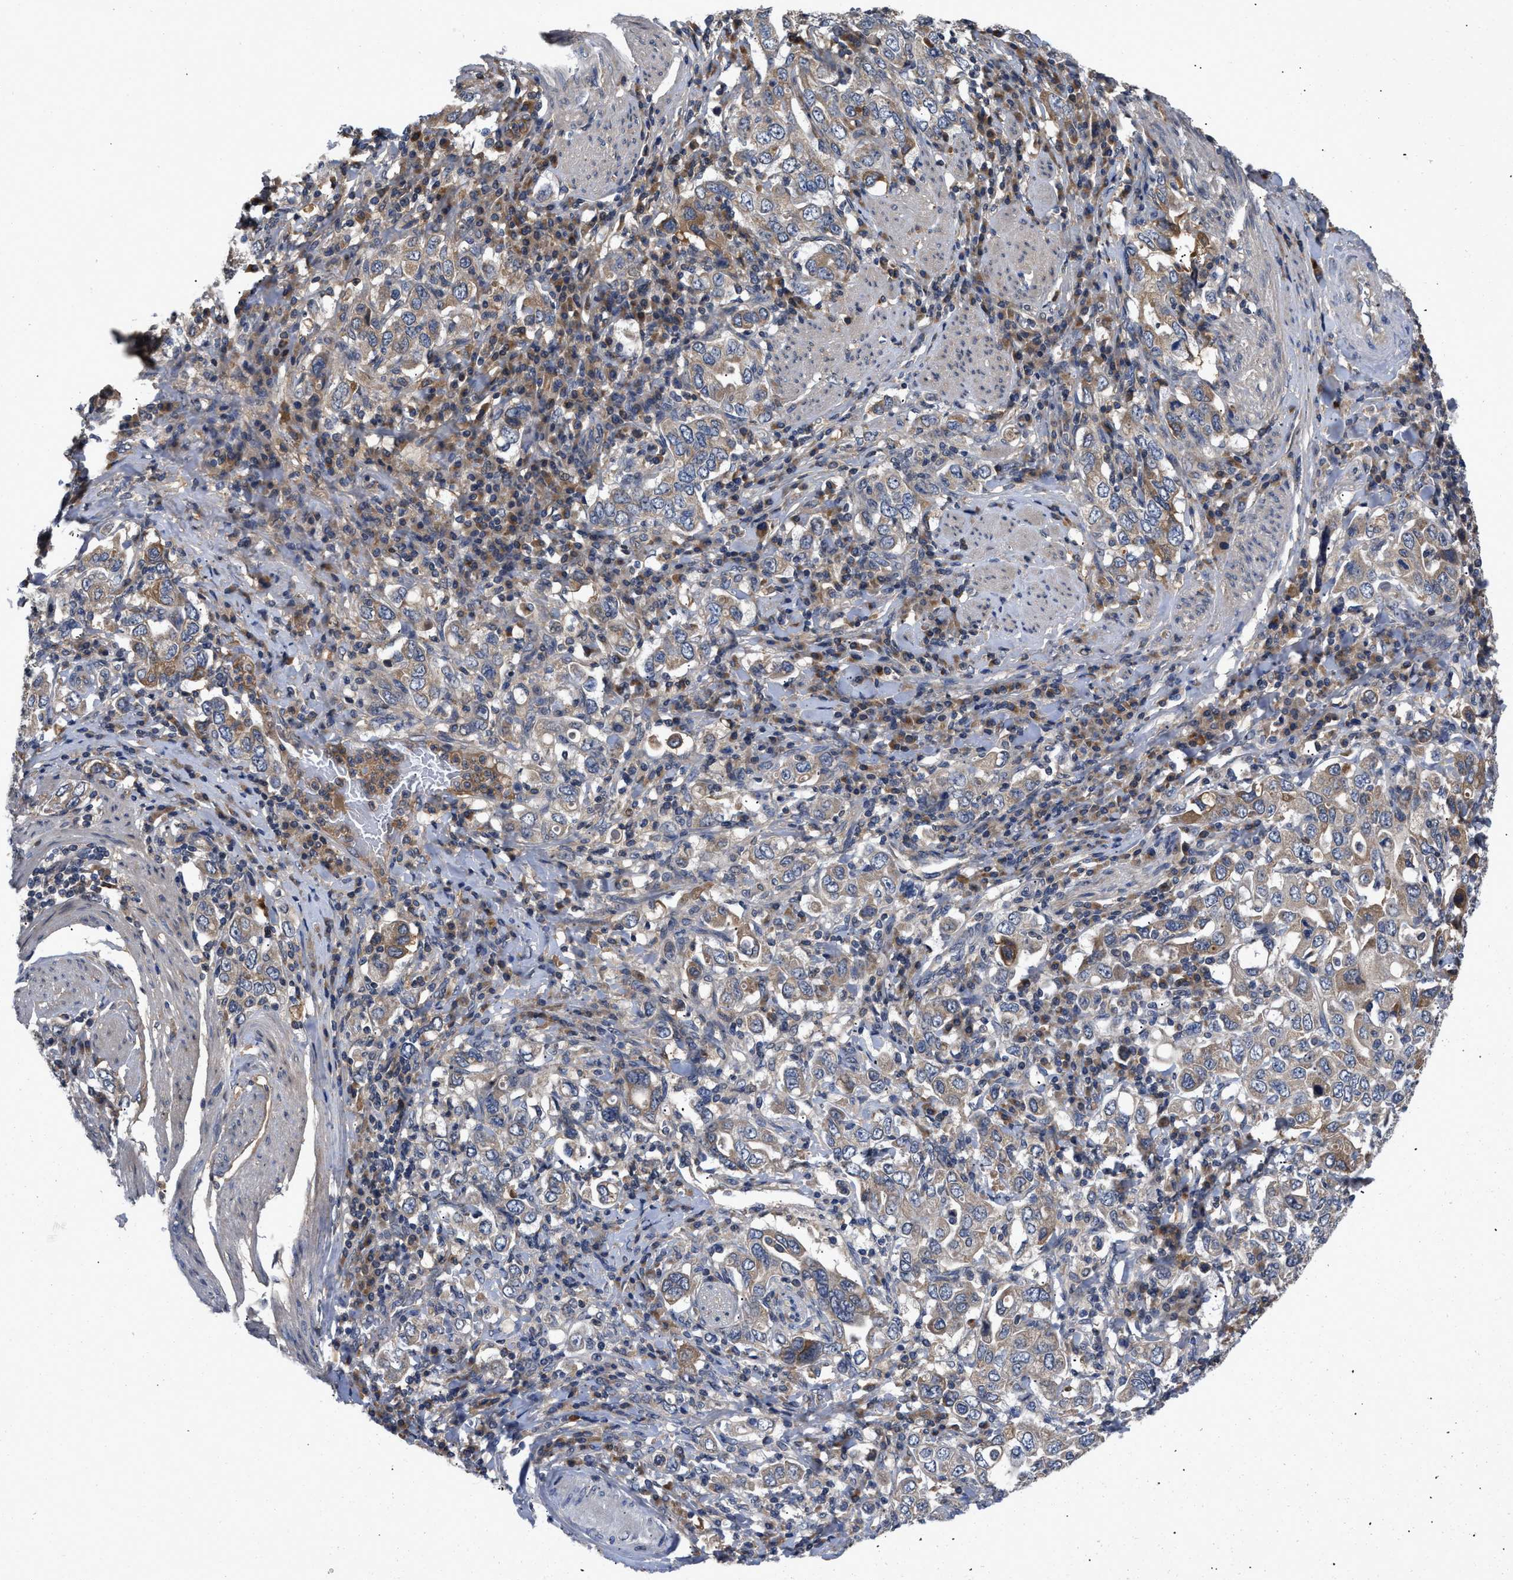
{"staining": {"intensity": "moderate", "quantity": "25%-75%", "location": "cytoplasmic/membranous"}, "tissue": "stomach cancer", "cell_type": "Tumor cells", "image_type": "cancer", "snomed": [{"axis": "morphology", "description": "Adenocarcinoma, NOS"}, {"axis": "topography", "description": "Stomach, upper"}], "caption": "Protein staining reveals moderate cytoplasmic/membranous staining in approximately 25%-75% of tumor cells in adenocarcinoma (stomach).", "gene": "VPS4A", "patient": {"sex": "male", "age": 62}}